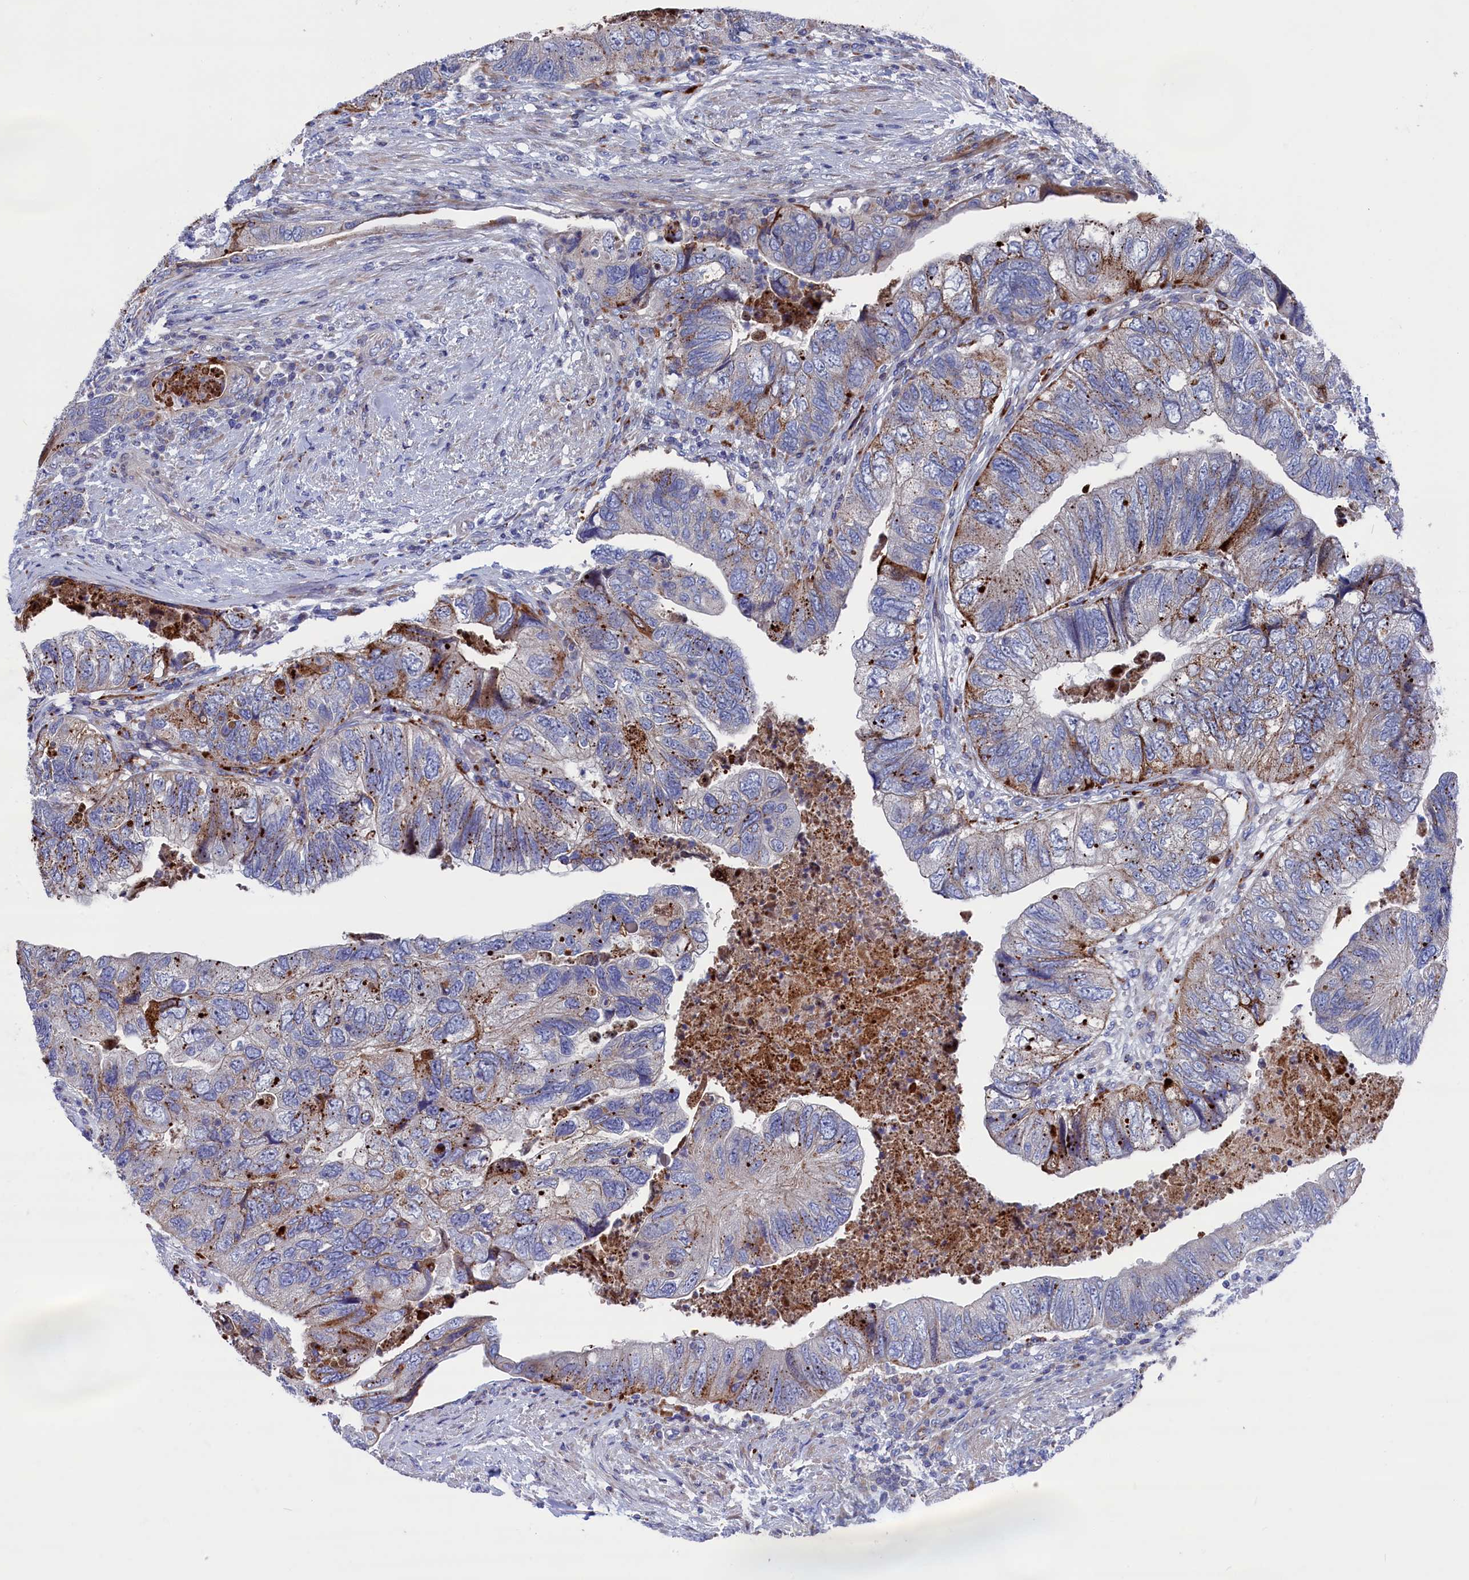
{"staining": {"intensity": "moderate", "quantity": "<25%", "location": "cytoplasmic/membranous"}, "tissue": "colorectal cancer", "cell_type": "Tumor cells", "image_type": "cancer", "snomed": [{"axis": "morphology", "description": "Adenocarcinoma, NOS"}, {"axis": "topography", "description": "Rectum"}], "caption": "A brown stain highlights moderate cytoplasmic/membranous positivity of a protein in human colorectal cancer tumor cells. (DAB (3,3'-diaminobenzidine) IHC with brightfield microscopy, high magnification).", "gene": "NUDT7", "patient": {"sex": "male", "age": 63}}